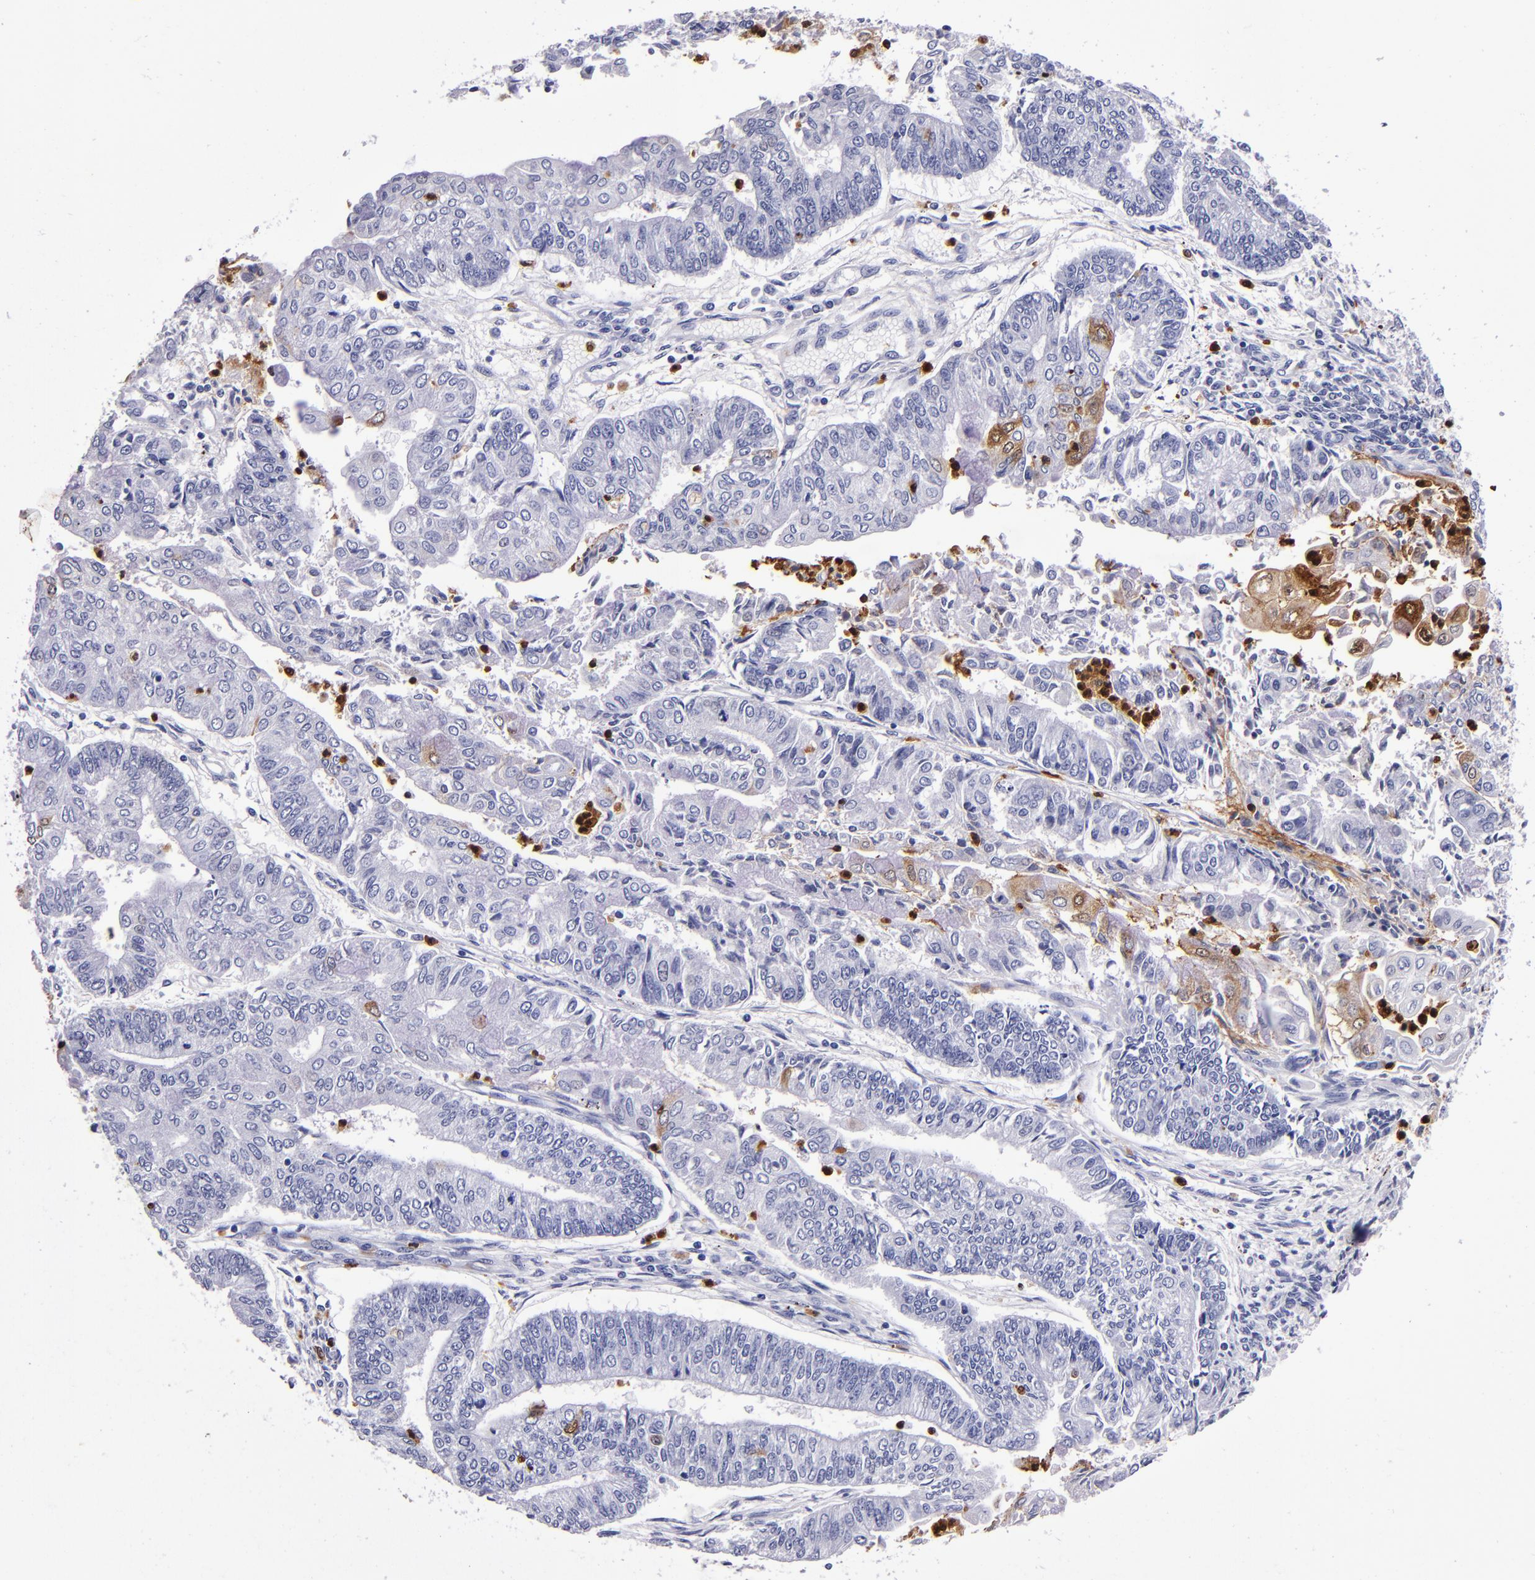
{"staining": {"intensity": "negative", "quantity": "none", "location": "none"}, "tissue": "endometrial cancer", "cell_type": "Tumor cells", "image_type": "cancer", "snomed": [{"axis": "morphology", "description": "Adenocarcinoma, NOS"}, {"axis": "topography", "description": "Endometrium"}], "caption": "Tumor cells show no significant positivity in endometrial adenocarcinoma.", "gene": "S100A8", "patient": {"sex": "female", "age": 59}}